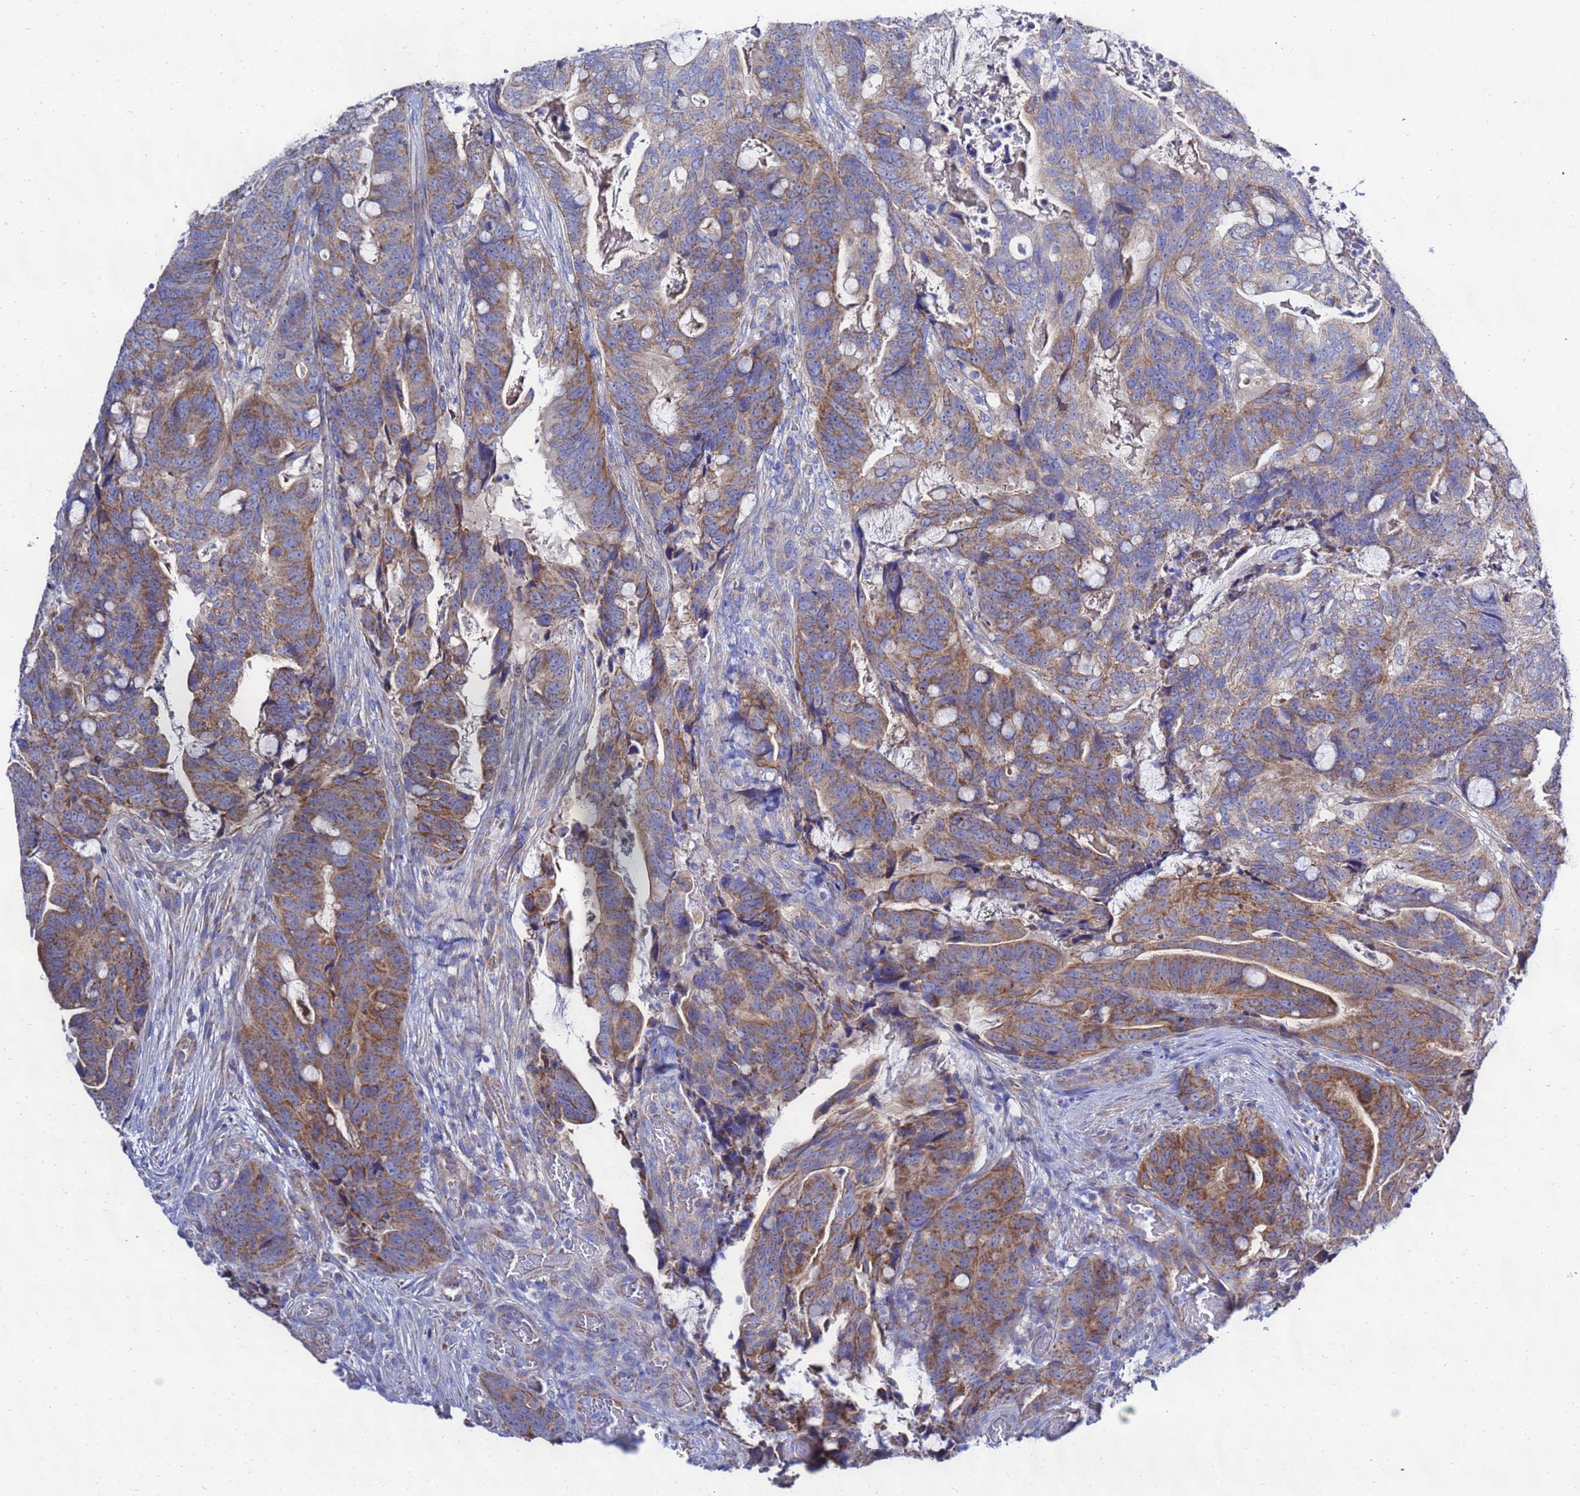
{"staining": {"intensity": "moderate", "quantity": ">75%", "location": "cytoplasmic/membranous"}, "tissue": "colorectal cancer", "cell_type": "Tumor cells", "image_type": "cancer", "snomed": [{"axis": "morphology", "description": "Adenocarcinoma, NOS"}, {"axis": "topography", "description": "Colon"}], "caption": "This micrograph demonstrates colorectal cancer stained with immunohistochemistry (IHC) to label a protein in brown. The cytoplasmic/membranous of tumor cells show moderate positivity for the protein. Nuclei are counter-stained blue.", "gene": "FAHD2A", "patient": {"sex": "female", "age": 82}}